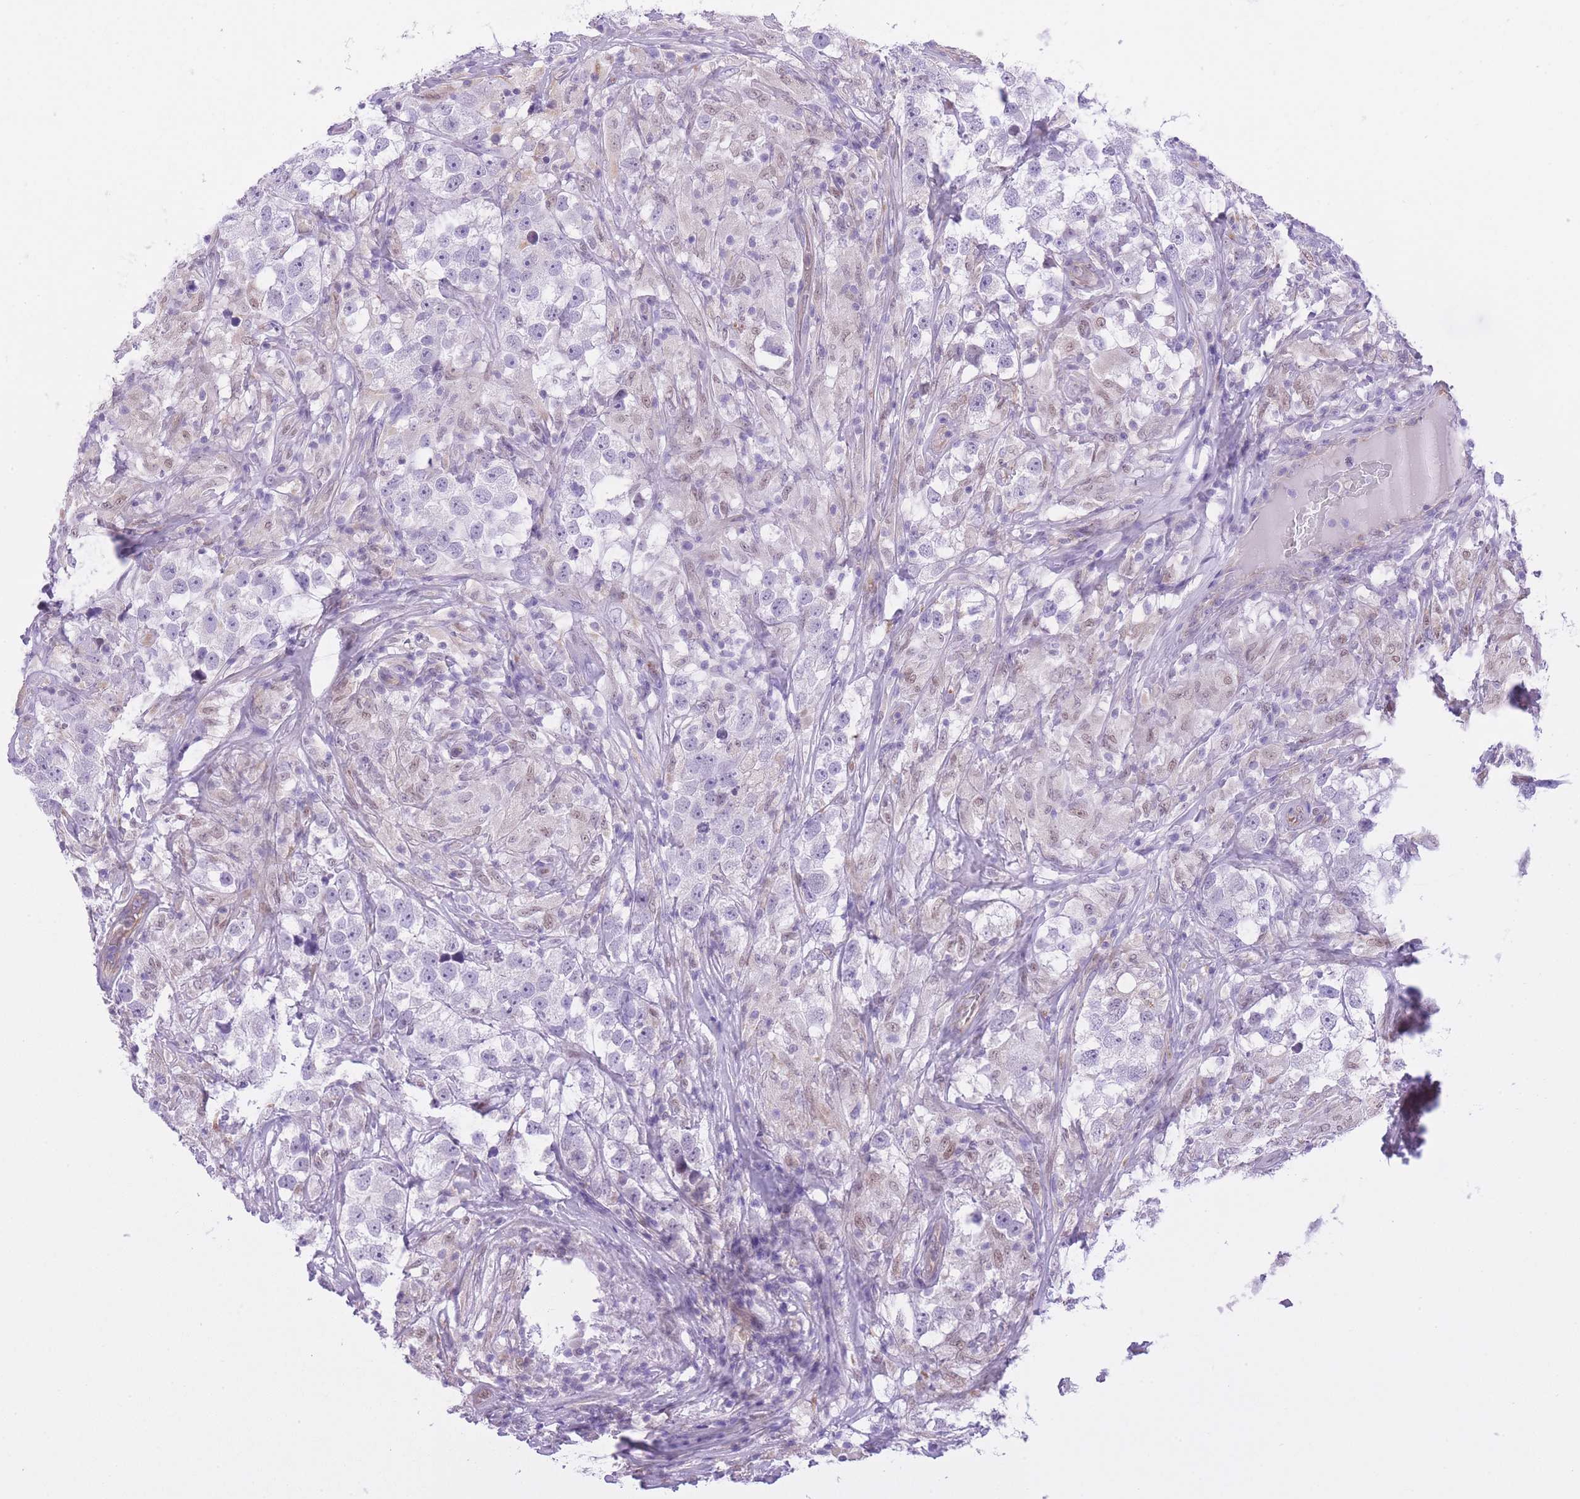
{"staining": {"intensity": "negative", "quantity": "none", "location": "none"}, "tissue": "testis cancer", "cell_type": "Tumor cells", "image_type": "cancer", "snomed": [{"axis": "morphology", "description": "Seminoma, NOS"}, {"axis": "topography", "description": "Testis"}], "caption": "Seminoma (testis) was stained to show a protein in brown. There is no significant positivity in tumor cells.", "gene": "MEIOSIN", "patient": {"sex": "male", "age": 46}}